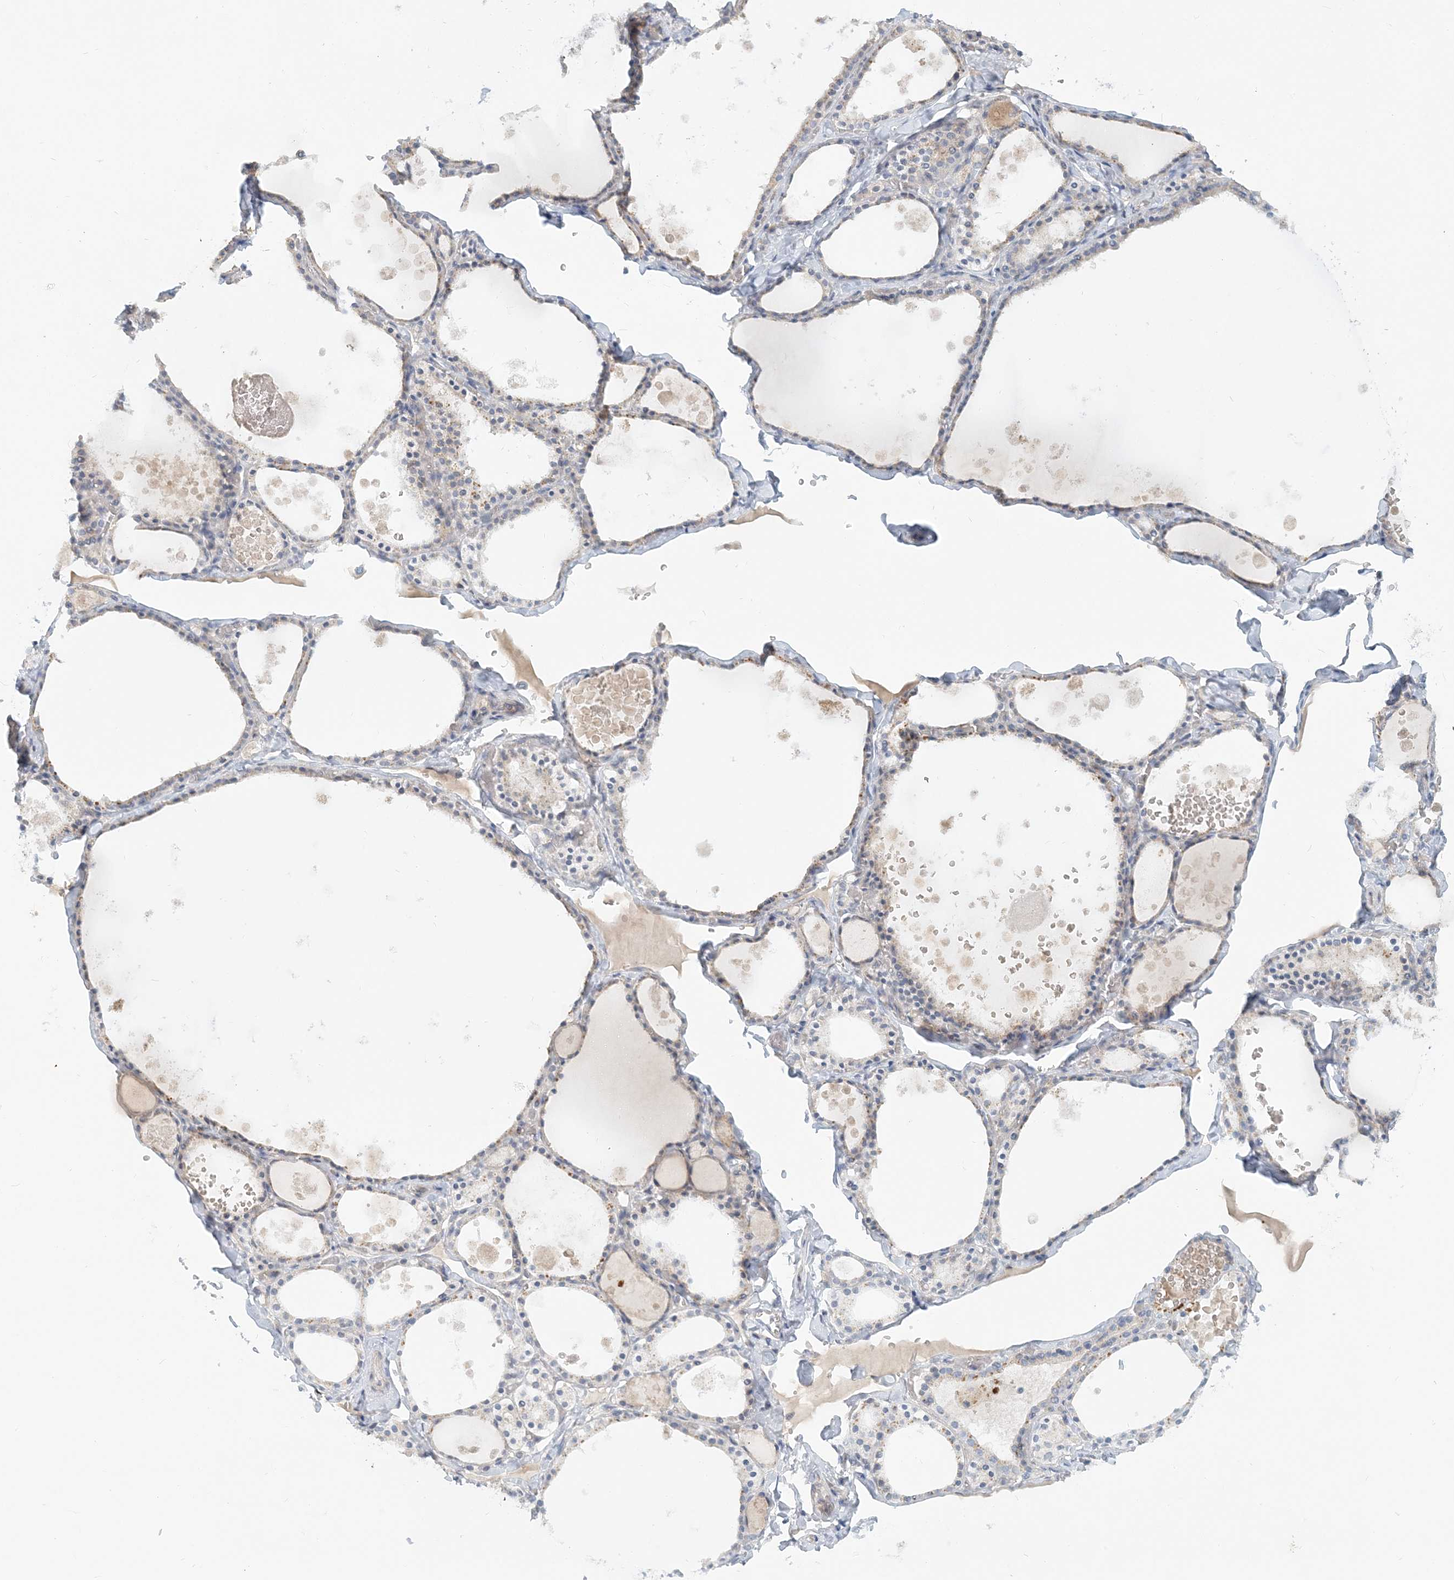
{"staining": {"intensity": "weak", "quantity": "25%-75%", "location": "cytoplasmic/membranous"}, "tissue": "thyroid gland", "cell_type": "Glandular cells", "image_type": "normal", "snomed": [{"axis": "morphology", "description": "Normal tissue, NOS"}, {"axis": "topography", "description": "Thyroid gland"}], "caption": "A histopathology image of human thyroid gland stained for a protein exhibits weak cytoplasmic/membranous brown staining in glandular cells. Immunohistochemistry stains the protein of interest in brown and the nuclei are stained blue.", "gene": "NAA11", "patient": {"sex": "male", "age": 56}}